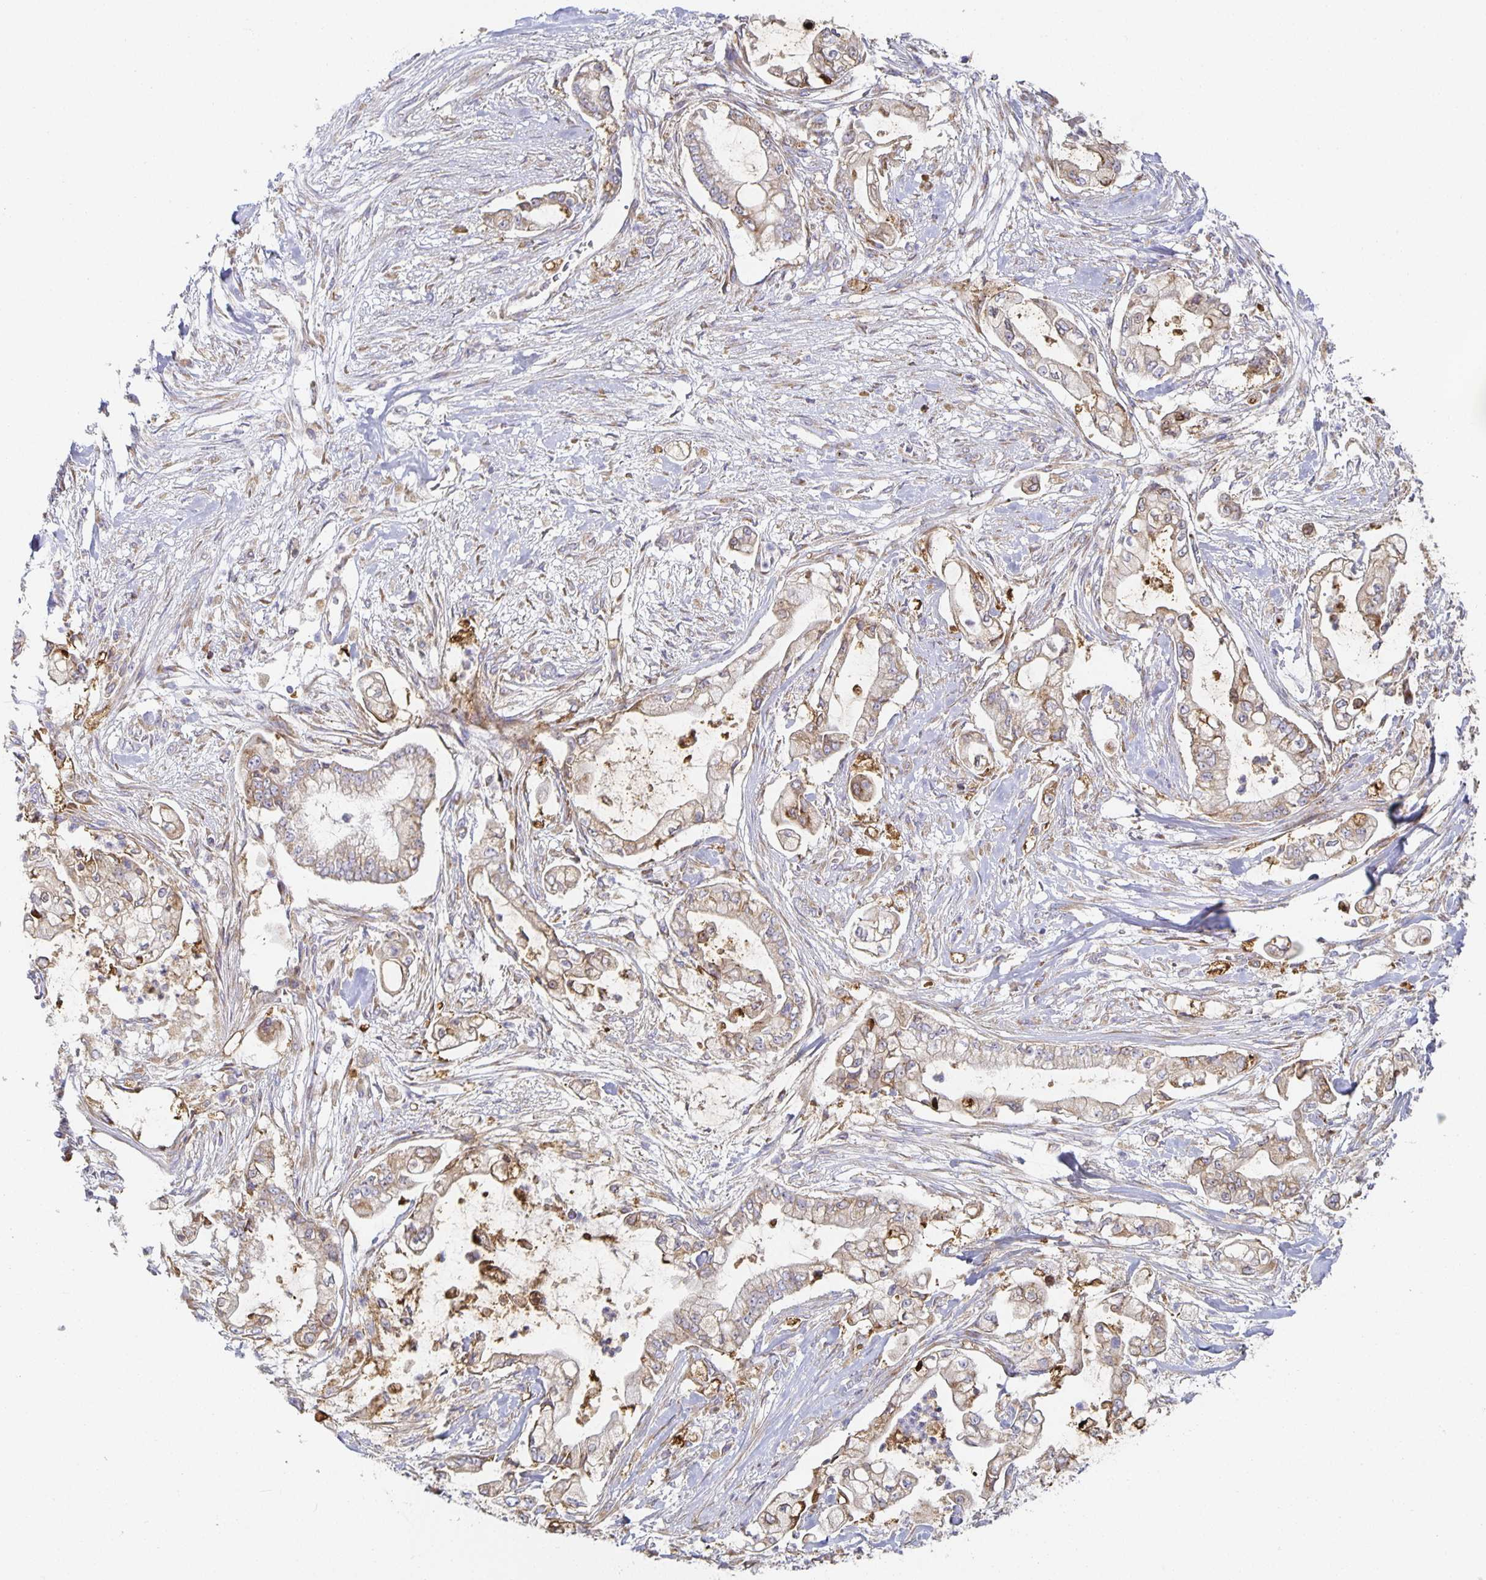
{"staining": {"intensity": "weak", "quantity": "<25%", "location": "cytoplasmic/membranous"}, "tissue": "pancreatic cancer", "cell_type": "Tumor cells", "image_type": "cancer", "snomed": [{"axis": "morphology", "description": "Adenocarcinoma, NOS"}, {"axis": "topography", "description": "Pancreas"}], "caption": "This is an IHC histopathology image of pancreatic adenocarcinoma. There is no positivity in tumor cells.", "gene": "NOMO1", "patient": {"sex": "female", "age": 69}}